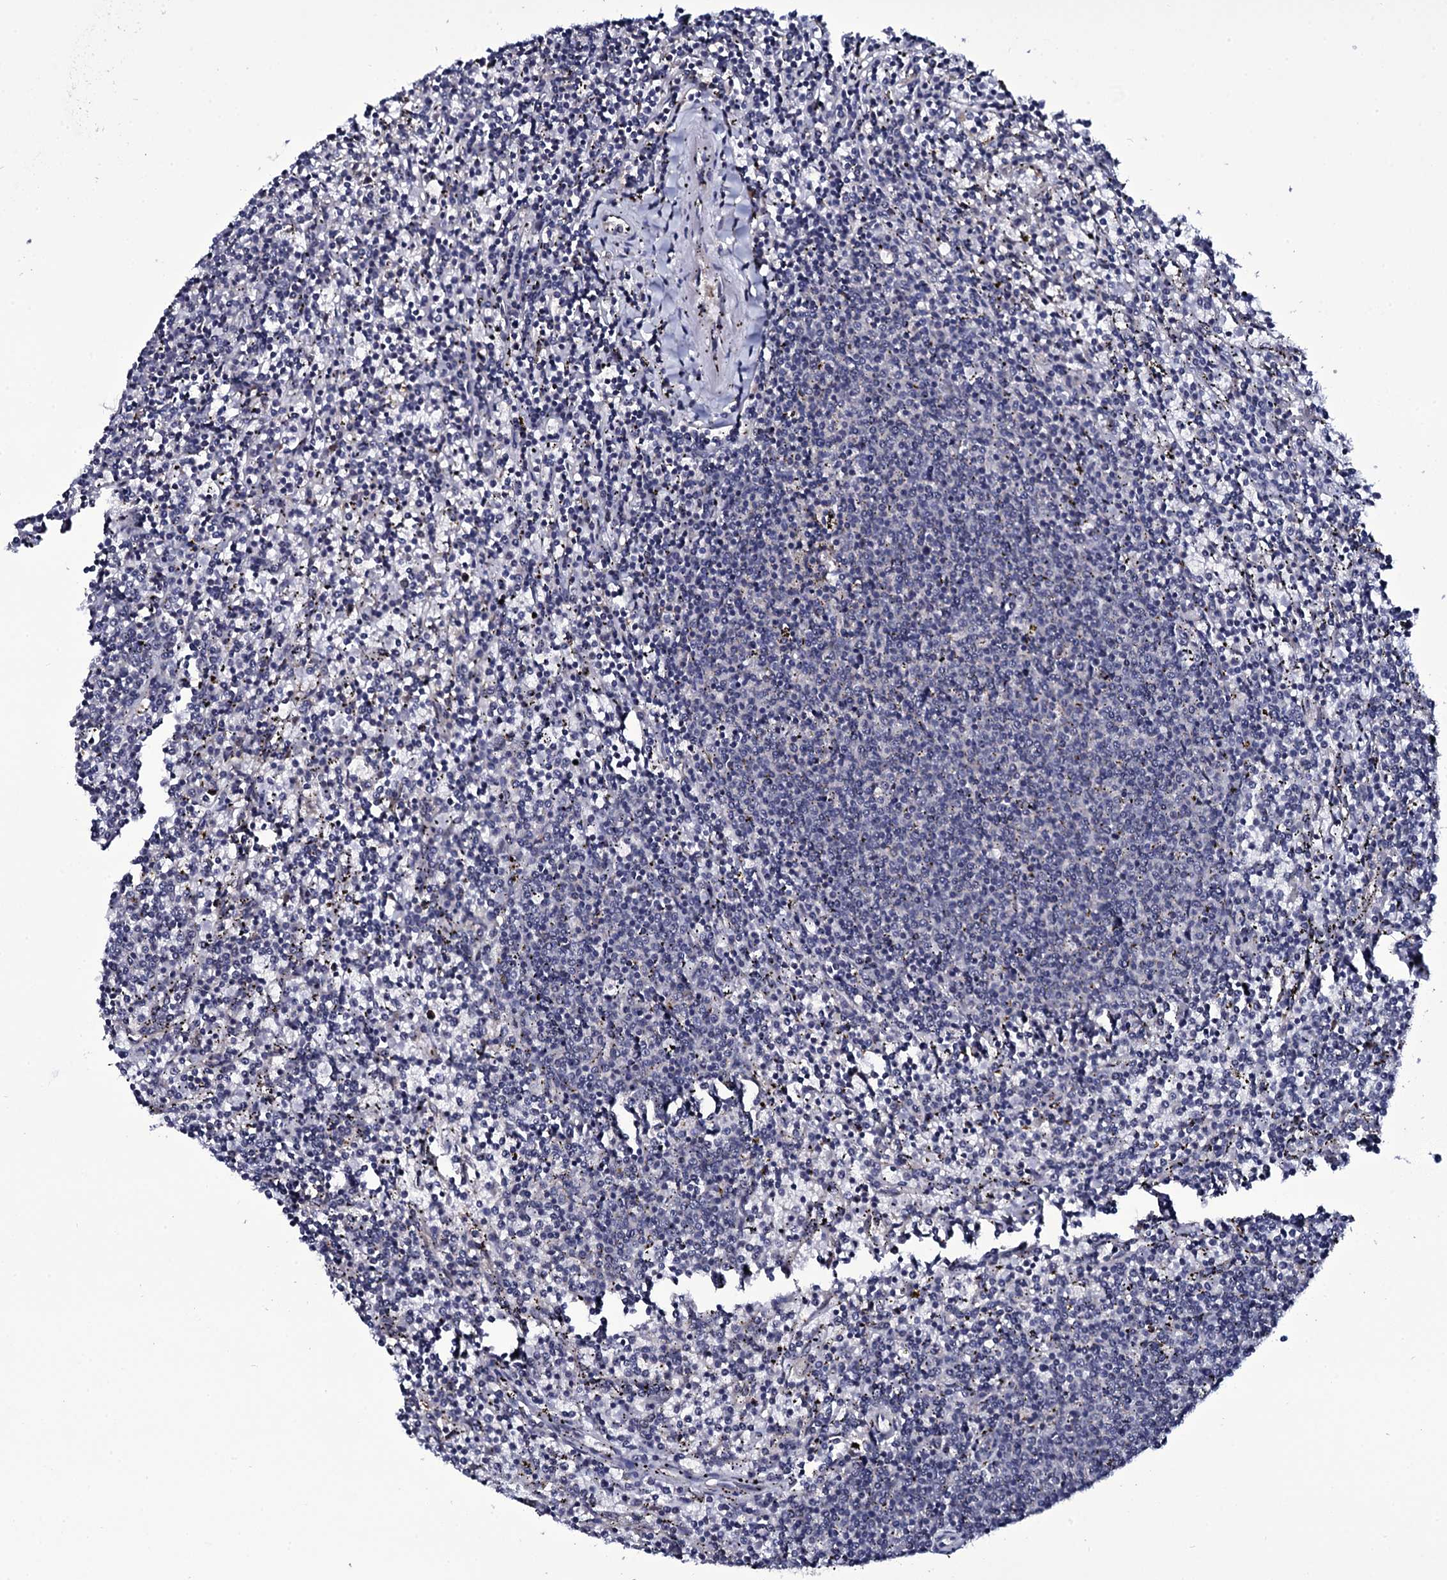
{"staining": {"intensity": "negative", "quantity": "none", "location": "none"}, "tissue": "lymphoma", "cell_type": "Tumor cells", "image_type": "cancer", "snomed": [{"axis": "morphology", "description": "Malignant lymphoma, non-Hodgkin's type, Low grade"}, {"axis": "topography", "description": "Spleen"}], "caption": "Protein analysis of lymphoma displays no significant staining in tumor cells.", "gene": "GAREM1", "patient": {"sex": "female", "age": 50}}